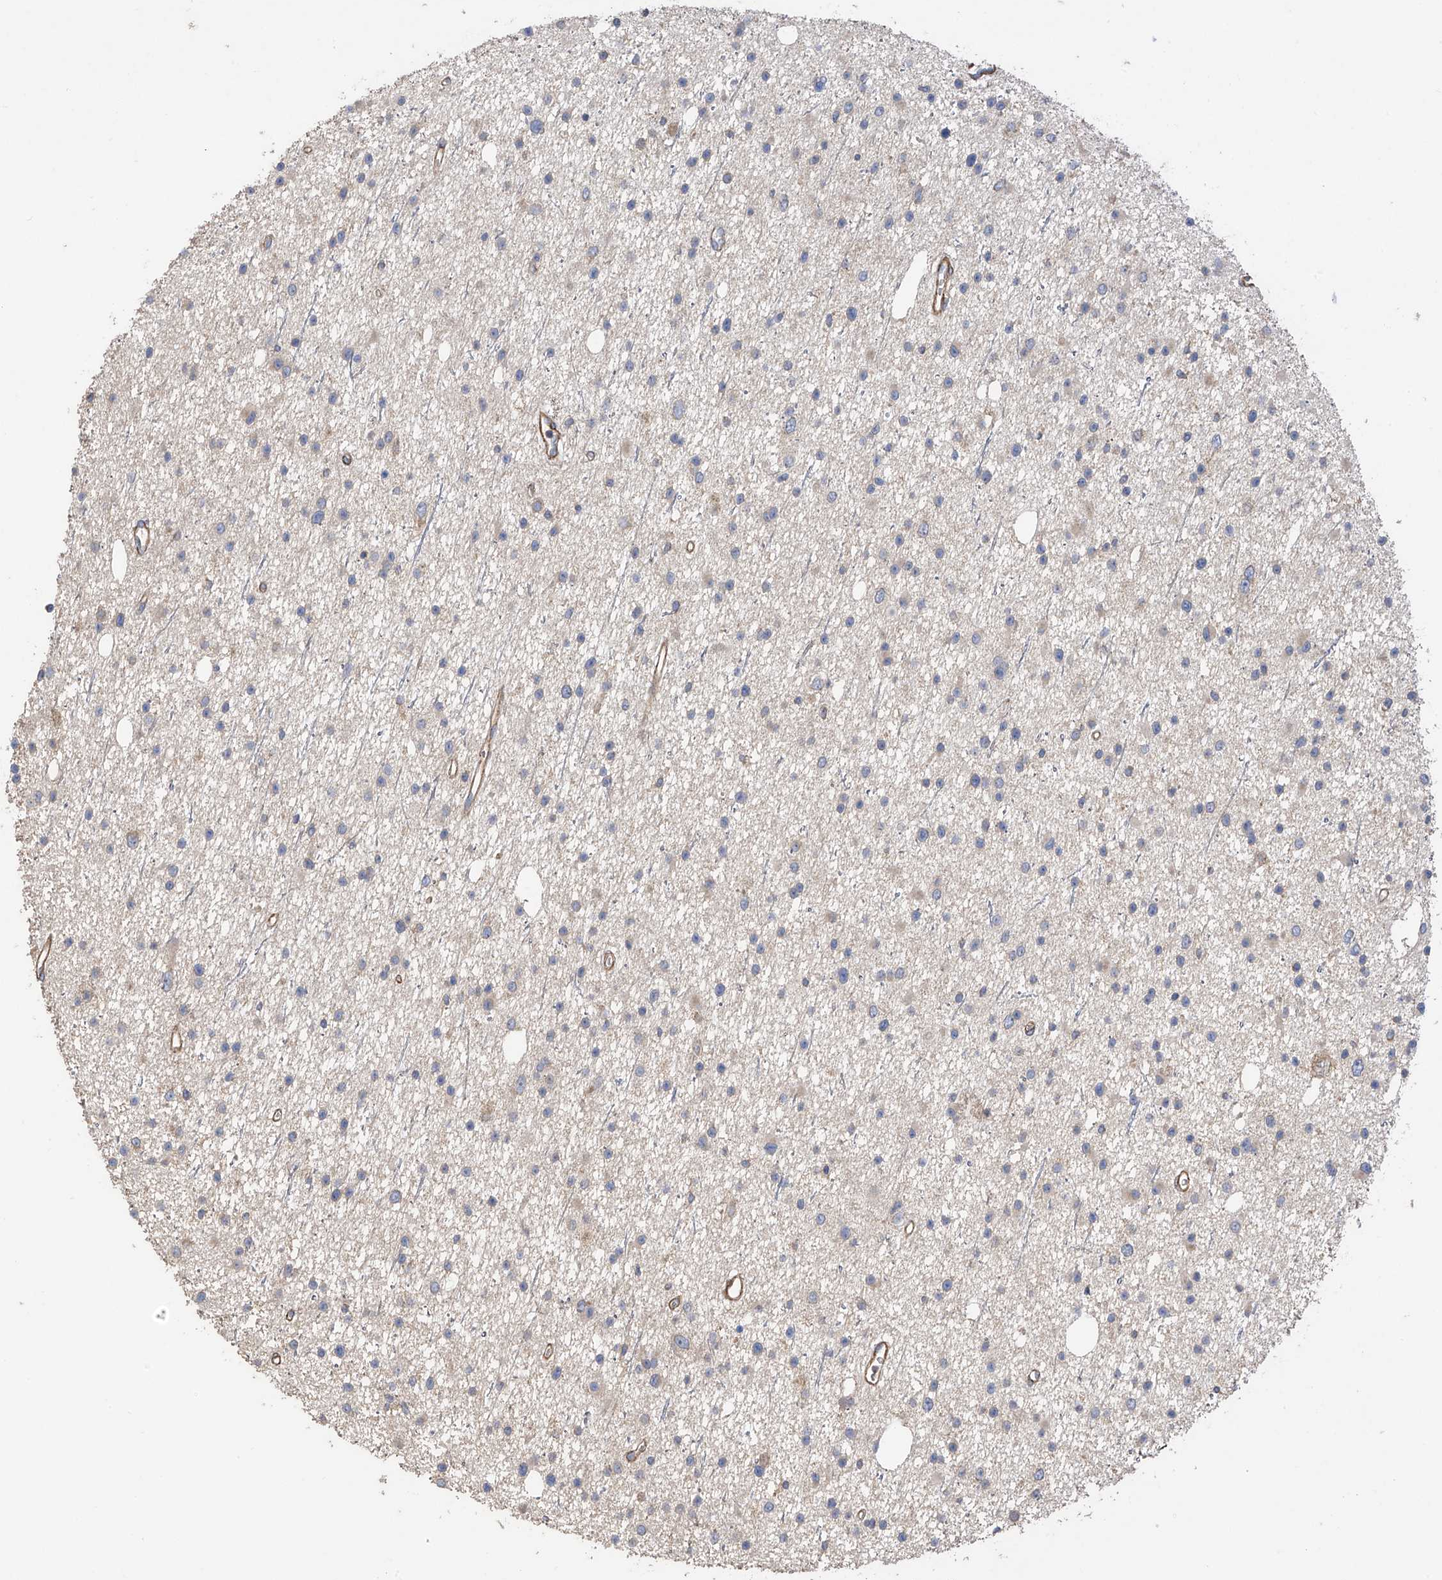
{"staining": {"intensity": "negative", "quantity": "none", "location": "none"}, "tissue": "glioma", "cell_type": "Tumor cells", "image_type": "cancer", "snomed": [{"axis": "morphology", "description": "Glioma, malignant, Low grade"}, {"axis": "topography", "description": "Cerebral cortex"}], "caption": "This micrograph is of malignant glioma (low-grade) stained with immunohistochemistry to label a protein in brown with the nuclei are counter-stained blue. There is no positivity in tumor cells.", "gene": "SLC43A3", "patient": {"sex": "female", "age": 39}}